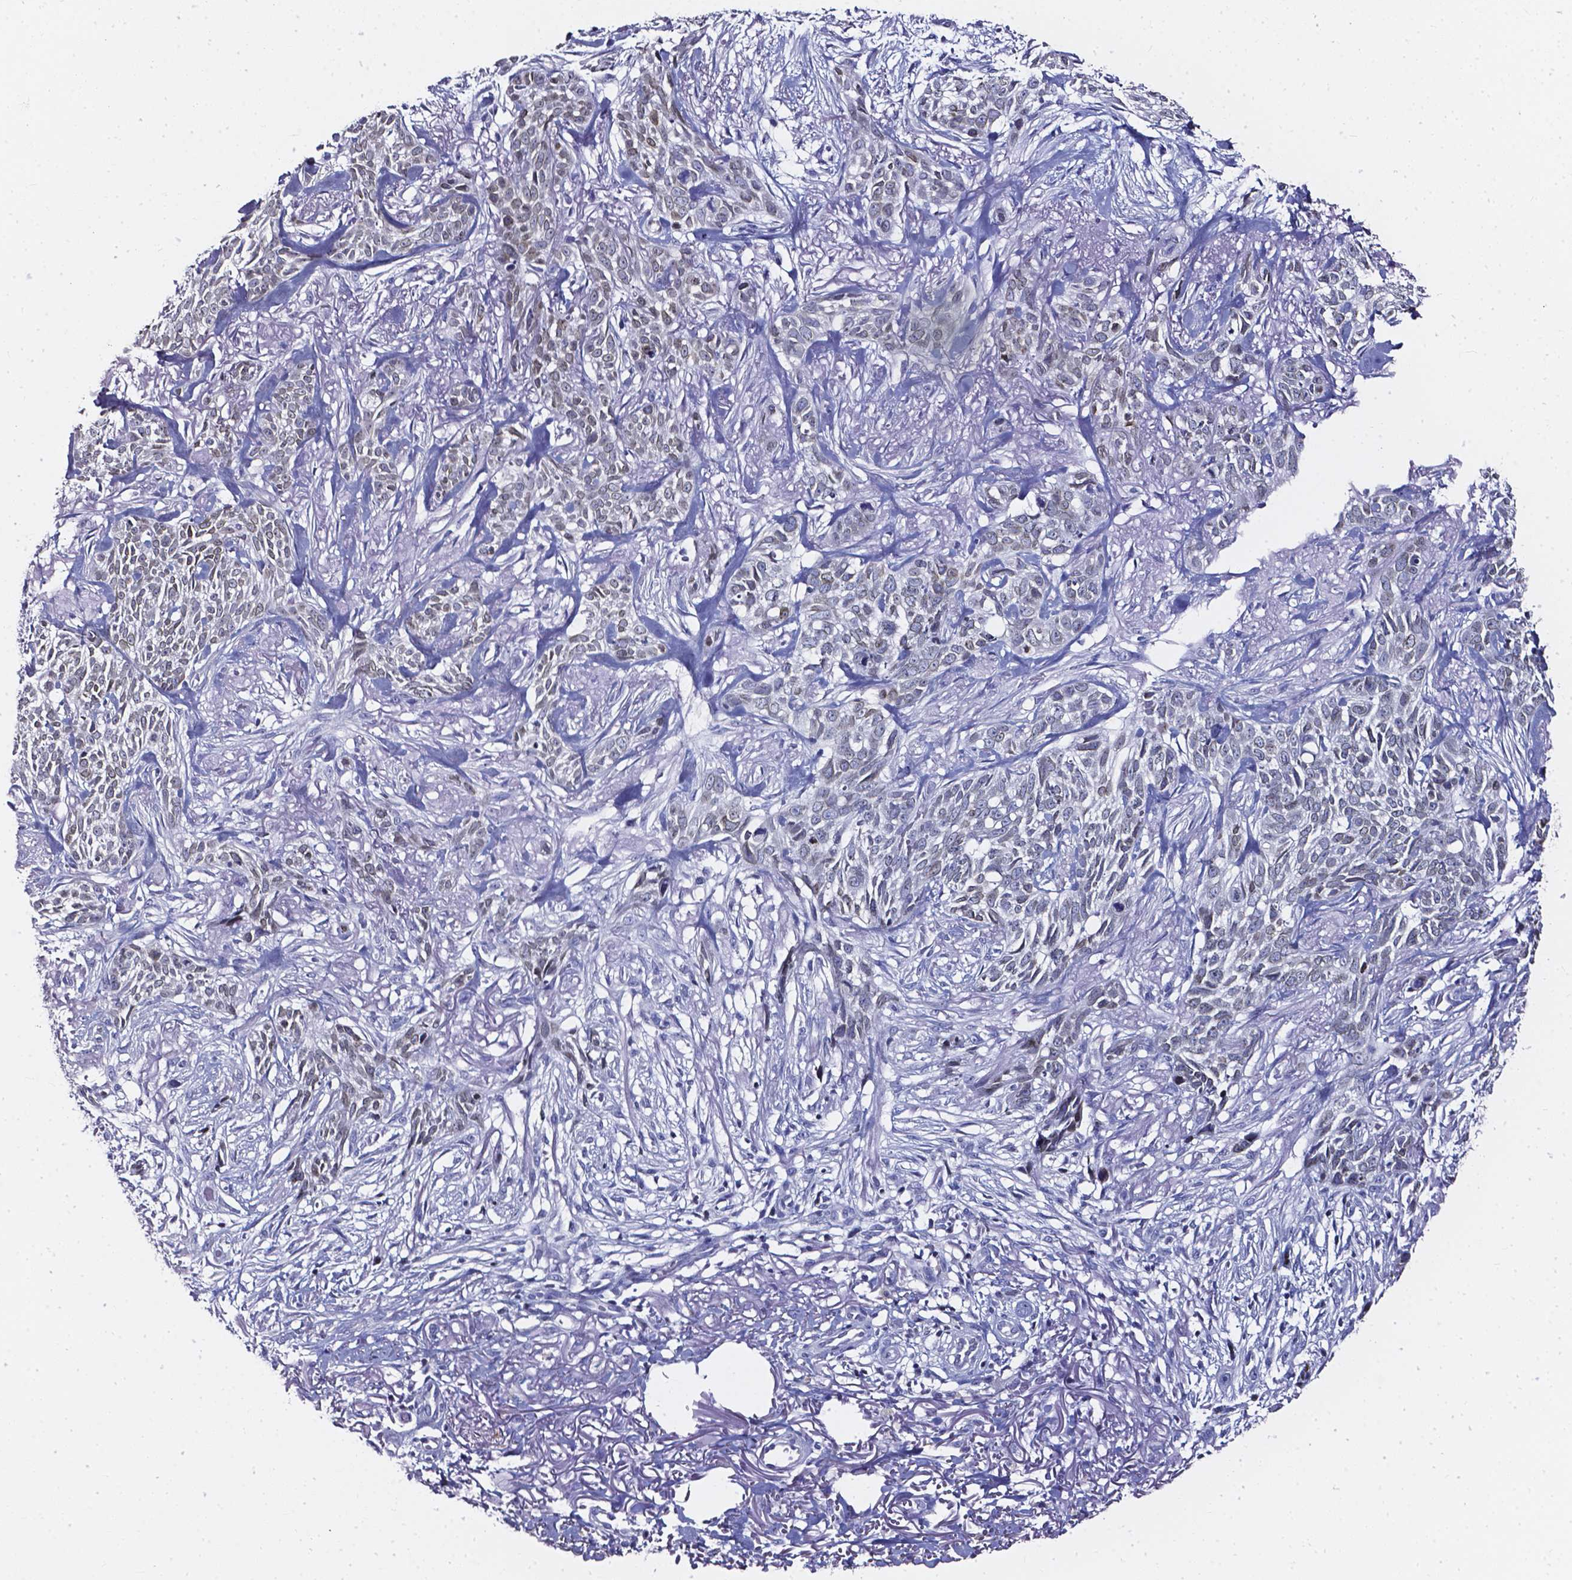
{"staining": {"intensity": "weak", "quantity": "<25%", "location": "nuclear"}, "tissue": "skin cancer", "cell_type": "Tumor cells", "image_type": "cancer", "snomed": [{"axis": "morphology", "description": "Basal cell carcinoma"}, {"axis": "topography", "description": "Skin"}], "caption": "Protein analysis of skin cancer exhibits no significant positivity in tumor cells.", "gene": "AKR1B10", "patient": {"sex": "male", "age": 74}}